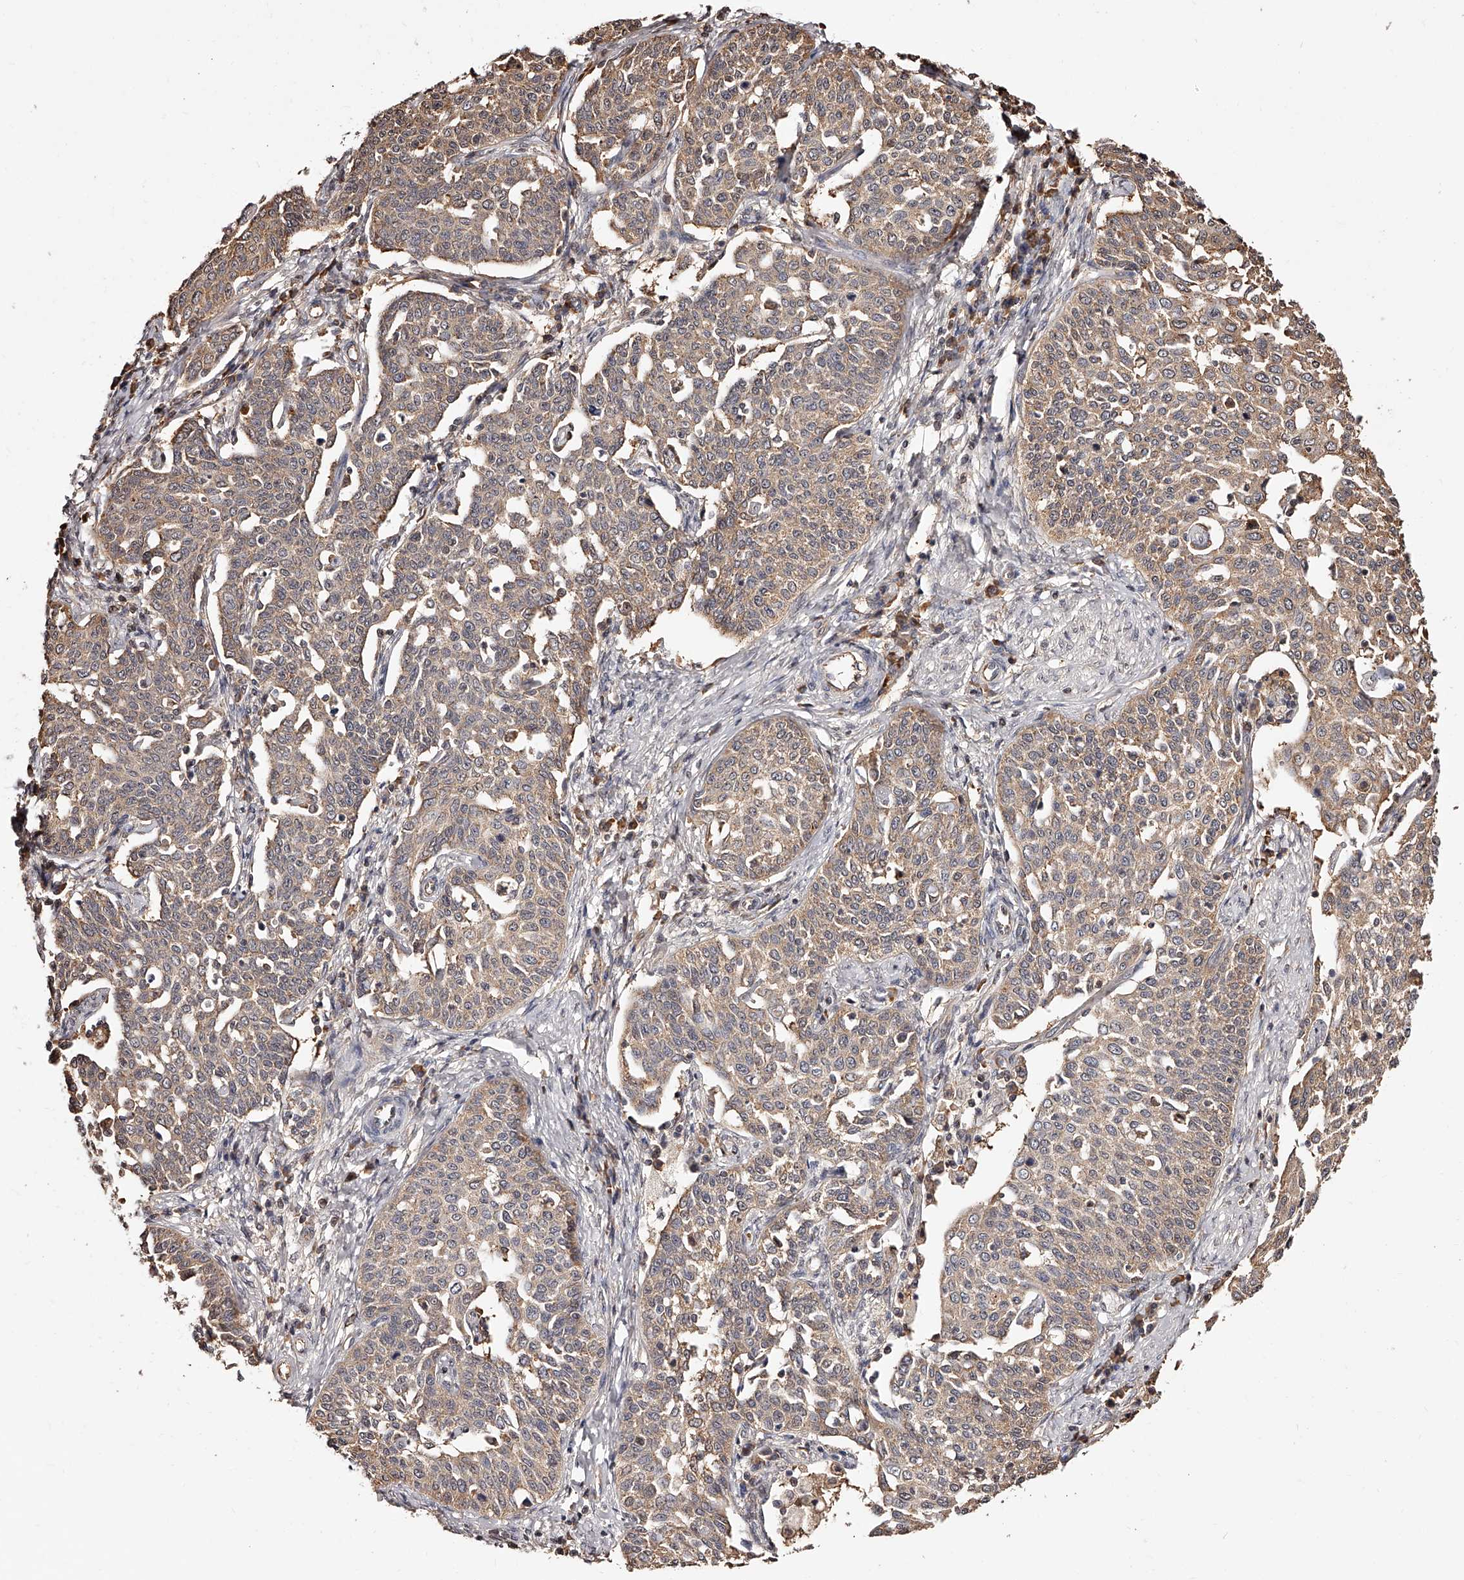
{"staining": {"intensity": "moderate", "quantity": ">75%", "location": "cytoplasmic/membranous"}, "tissue": "cervical cancer", "cell_type": "Tumor cells", "image_type": "cancer", "snomed": [{"axis": "morphology", "description": "Squamous cell carcinoma, NOS"}, {"axis": "topography", "description": "Cervix"}], "caption": "A brown stain shows moderate cytoplasmic/membranous positivity of a protein in human cervical cancer tumor cells. (brown staining indicates protein expression, while blue staining denotes nuclei).", "gene": "ZNF582", "patient": {"sex": "female", "age": 34}}